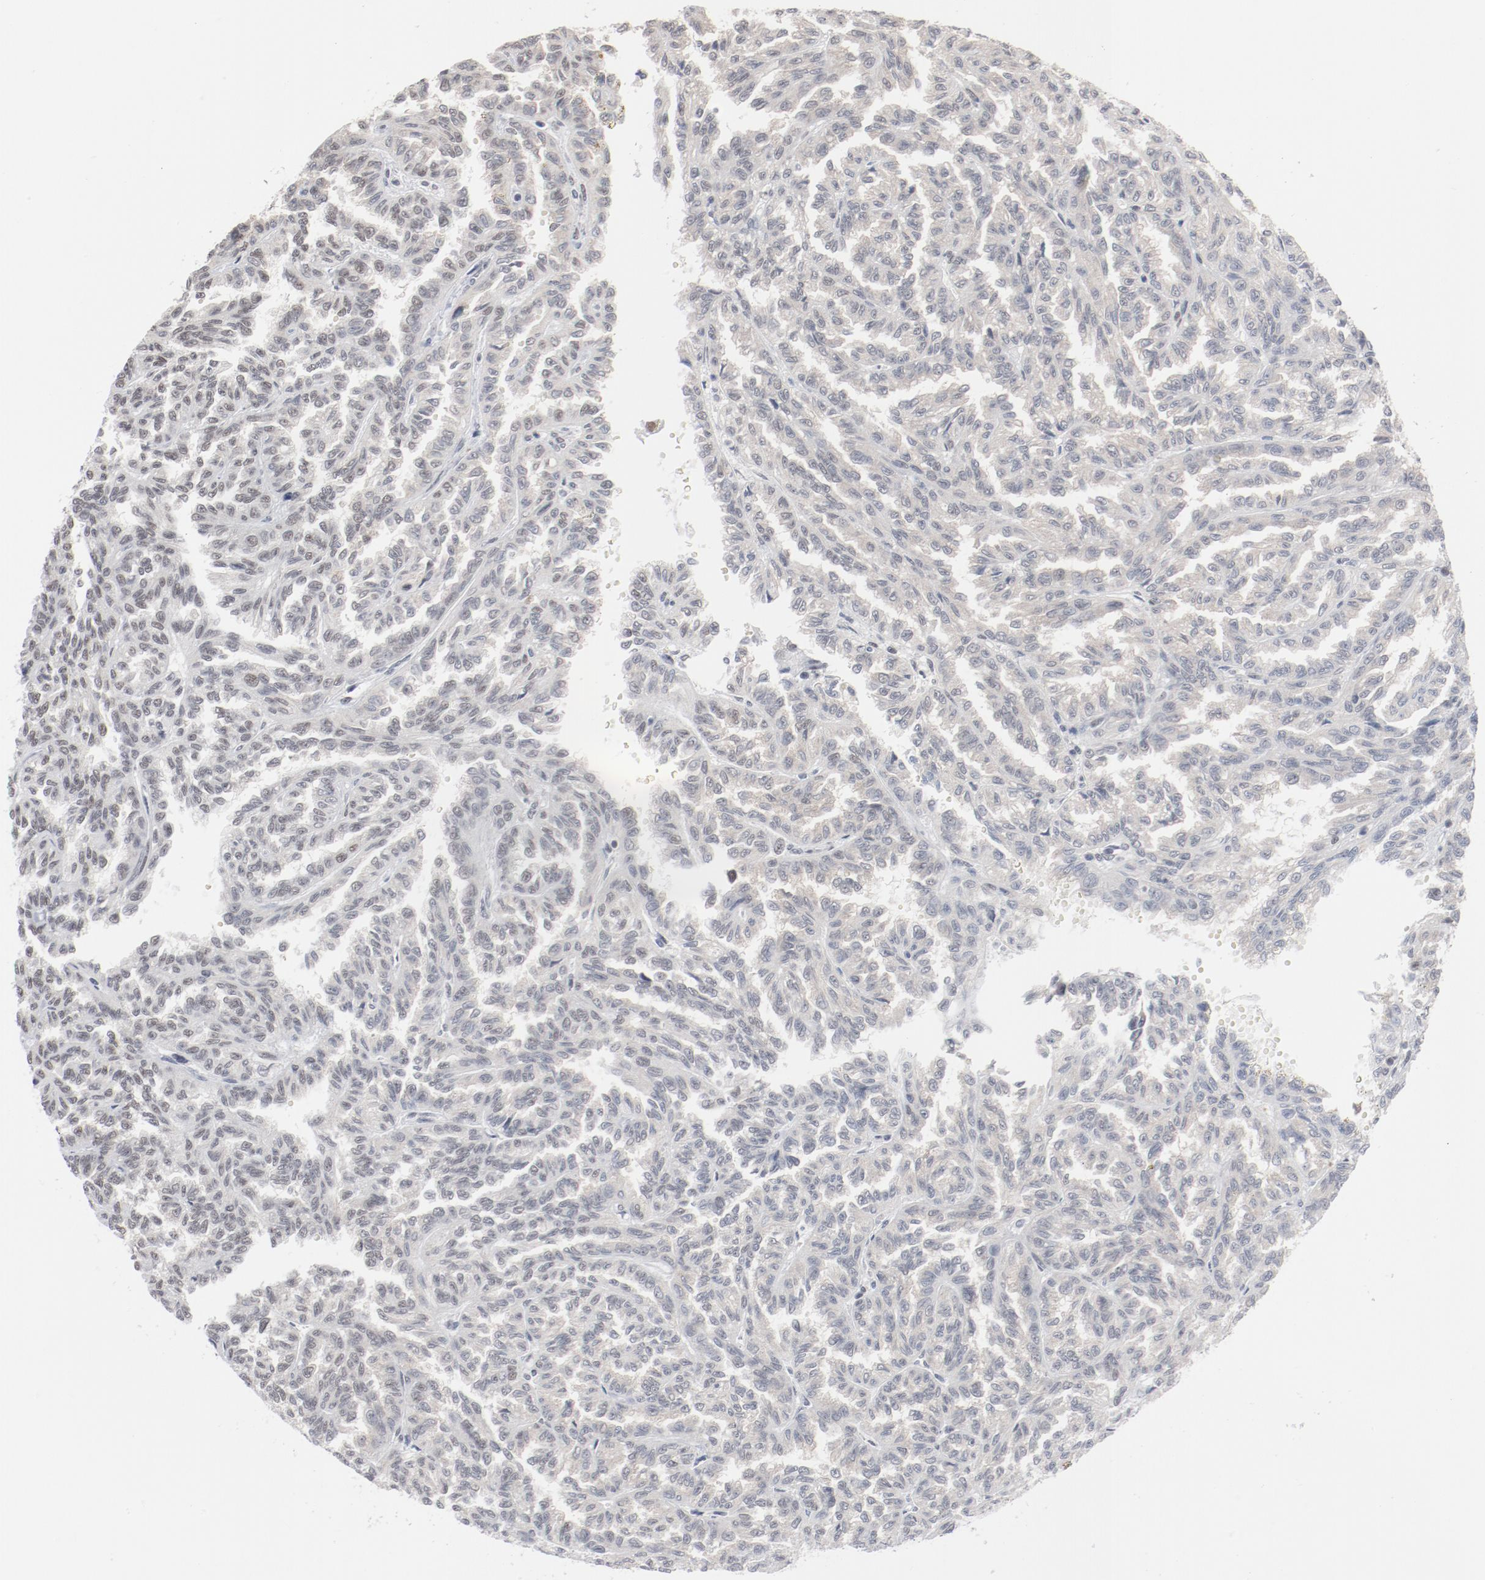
{"staining": {"intensity": "weak", "quantity": "25%-75%", "location": "cytoplasmic/membranous,nuclear"}, "tissue": "renal cancer", "cell_type": "Tumor cells", "image_type": "cancer", "snomed": [{"axis": "morphology", "description": "Inflammation, NOS"}, {"axis": "morphology", "description": "Adenocarcinoma, NOS"}, {"axis": "topography", "description": "Kidney"}], "caption": "Immunohistochemistry (IHC) (DAB) staining of adenocarcinoma (renal) reveals weak cytoplasmic/membranous and nuclear protein expression in approximately 25%-75% of tumor cells. (Stains: DAB (3,3'-diaminobenzidine) in brown, nuclei in blue, Microscopy: brightfield microscopy at high magnification).", "gene": "BUB3", "patient": {"sex": "male", "age": 68}}